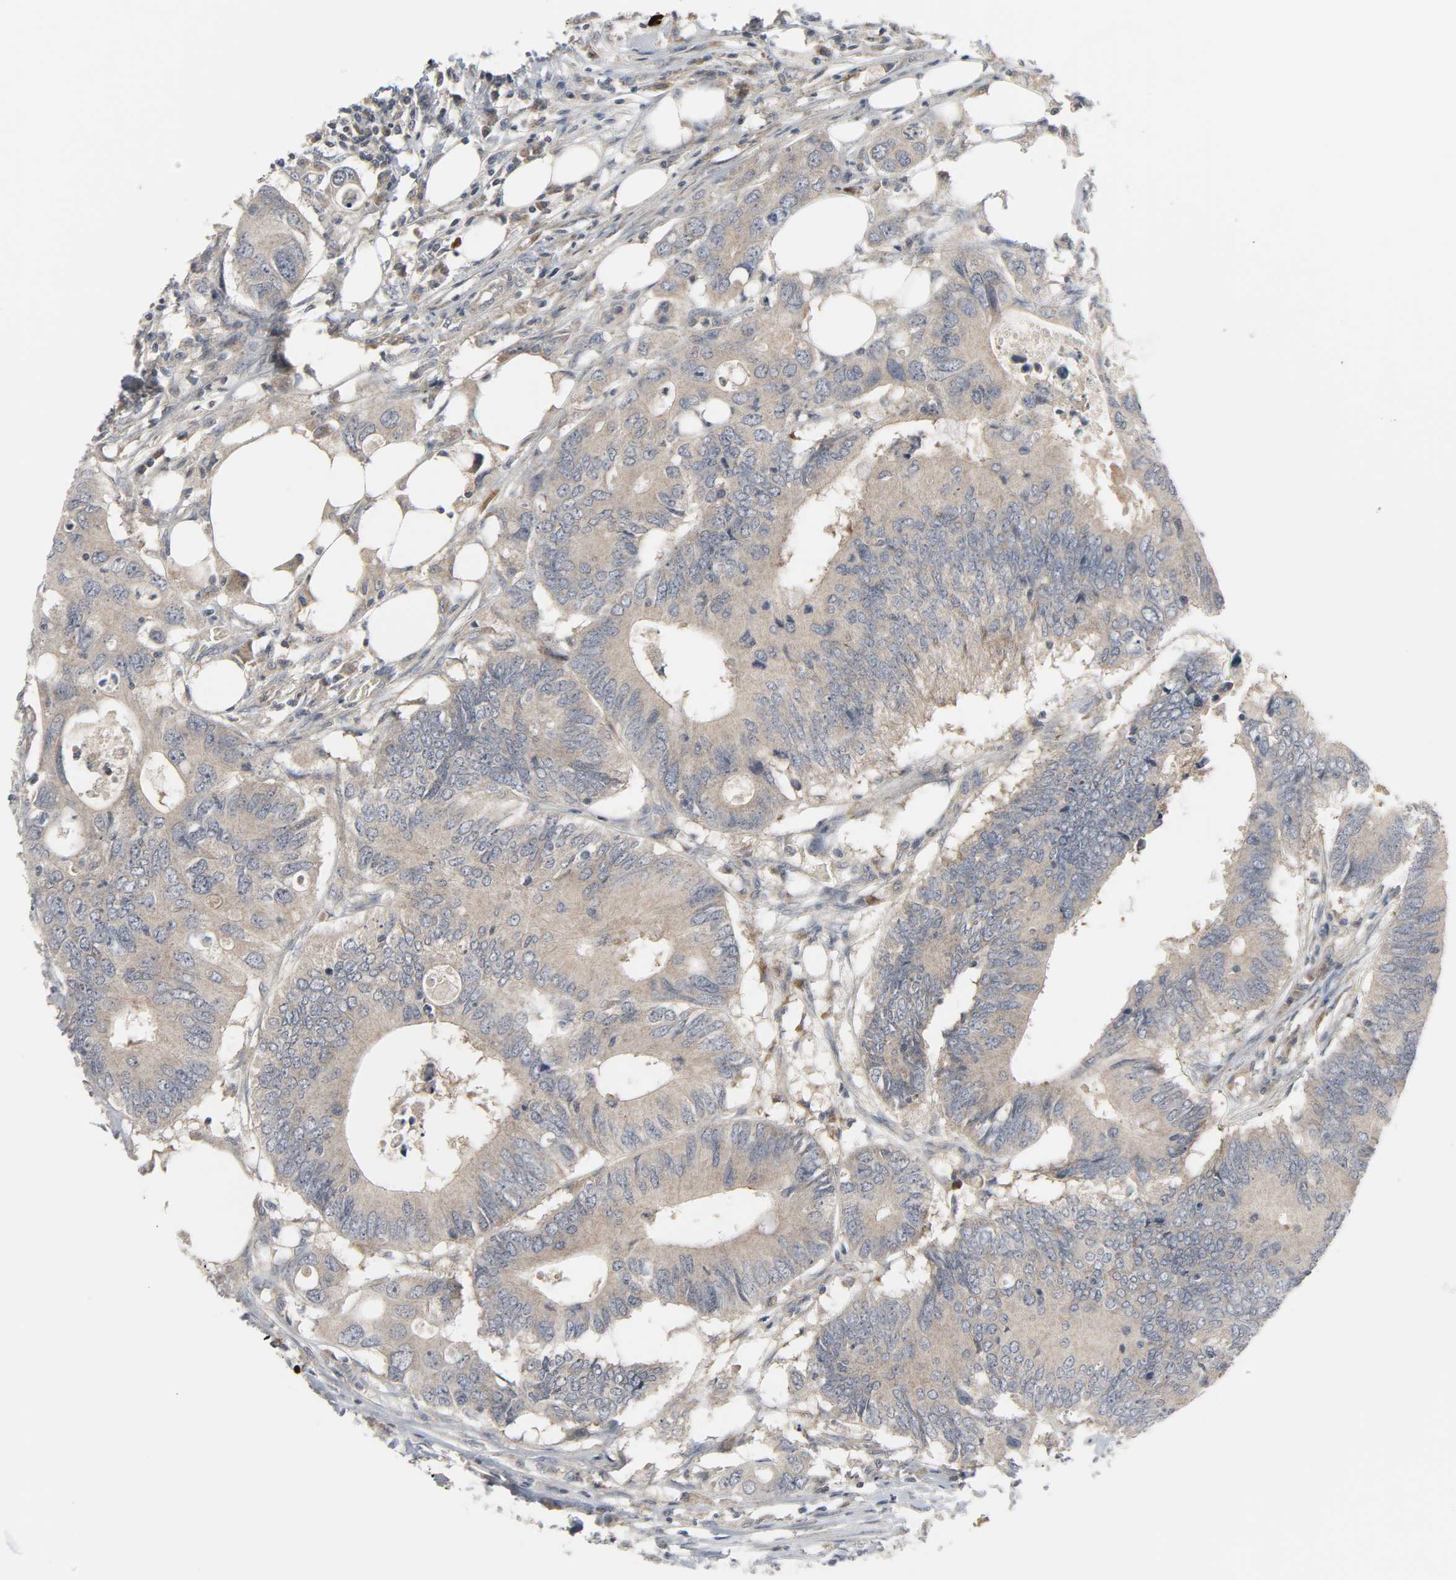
{"staining": {"intensity": "moderate", "quantity": ">75%", "location": "cytoplasmic/membranous"}, "tissue": "colorectal cancer", "cell_type": "Tumor cells", "image_type": "cancer", "snomed": [{"axis": "morphology", "description": "Adenocarcinoma, NOS"}, {"axis": "topography", "description": "Colon"}], "caption": "Protein staining of adenocarcinoma (colorectal) tissue reveals moderate cytoplasmic/membranous expression in about >75% of tumor cells.", "gene": "CLIP1", "patient": {"sex": "male", "age": 71}}